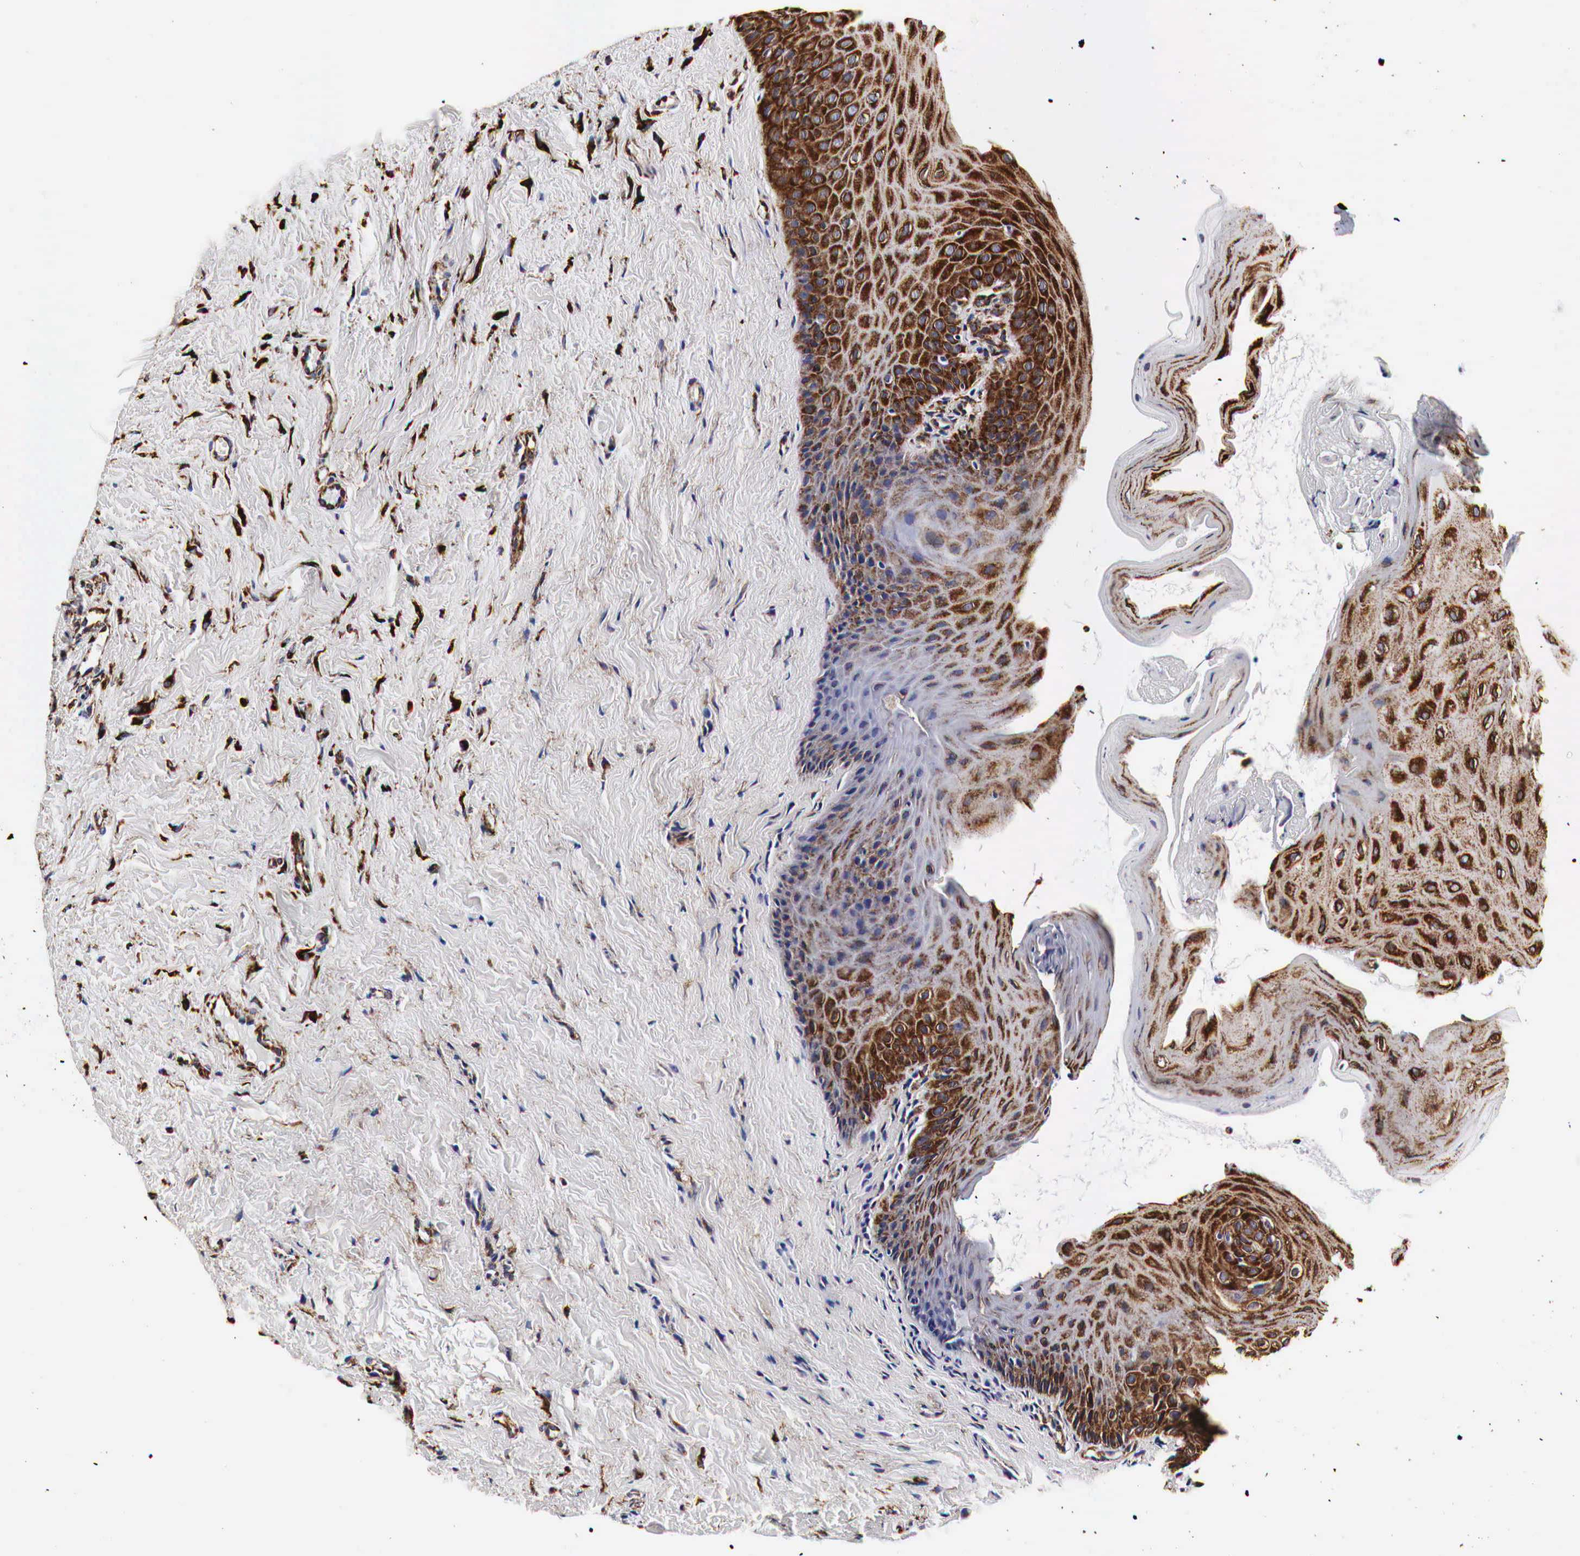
{"staining": {"intensity": "strong", "quantity": ">75%", "location": "cytoplasmic/membranous"}, "tissue": "oral mucosa", "cell_type": "Squamous epithelial cells", "image_type": "normal", "snomed": [{"axis": "morphology", "description": "Normal tissue, NOS"}, {"axis": "topography", "description": "Oral tissue"}], "caption": "Strong cytoplasmic/membranous positivity for a protein is seen in about >75% of squamous epithelial cells of normal oral mucosa using immunohistochemistry.", "gene": "CKAP4", "patient": {"sex": "female", "age": 23}}